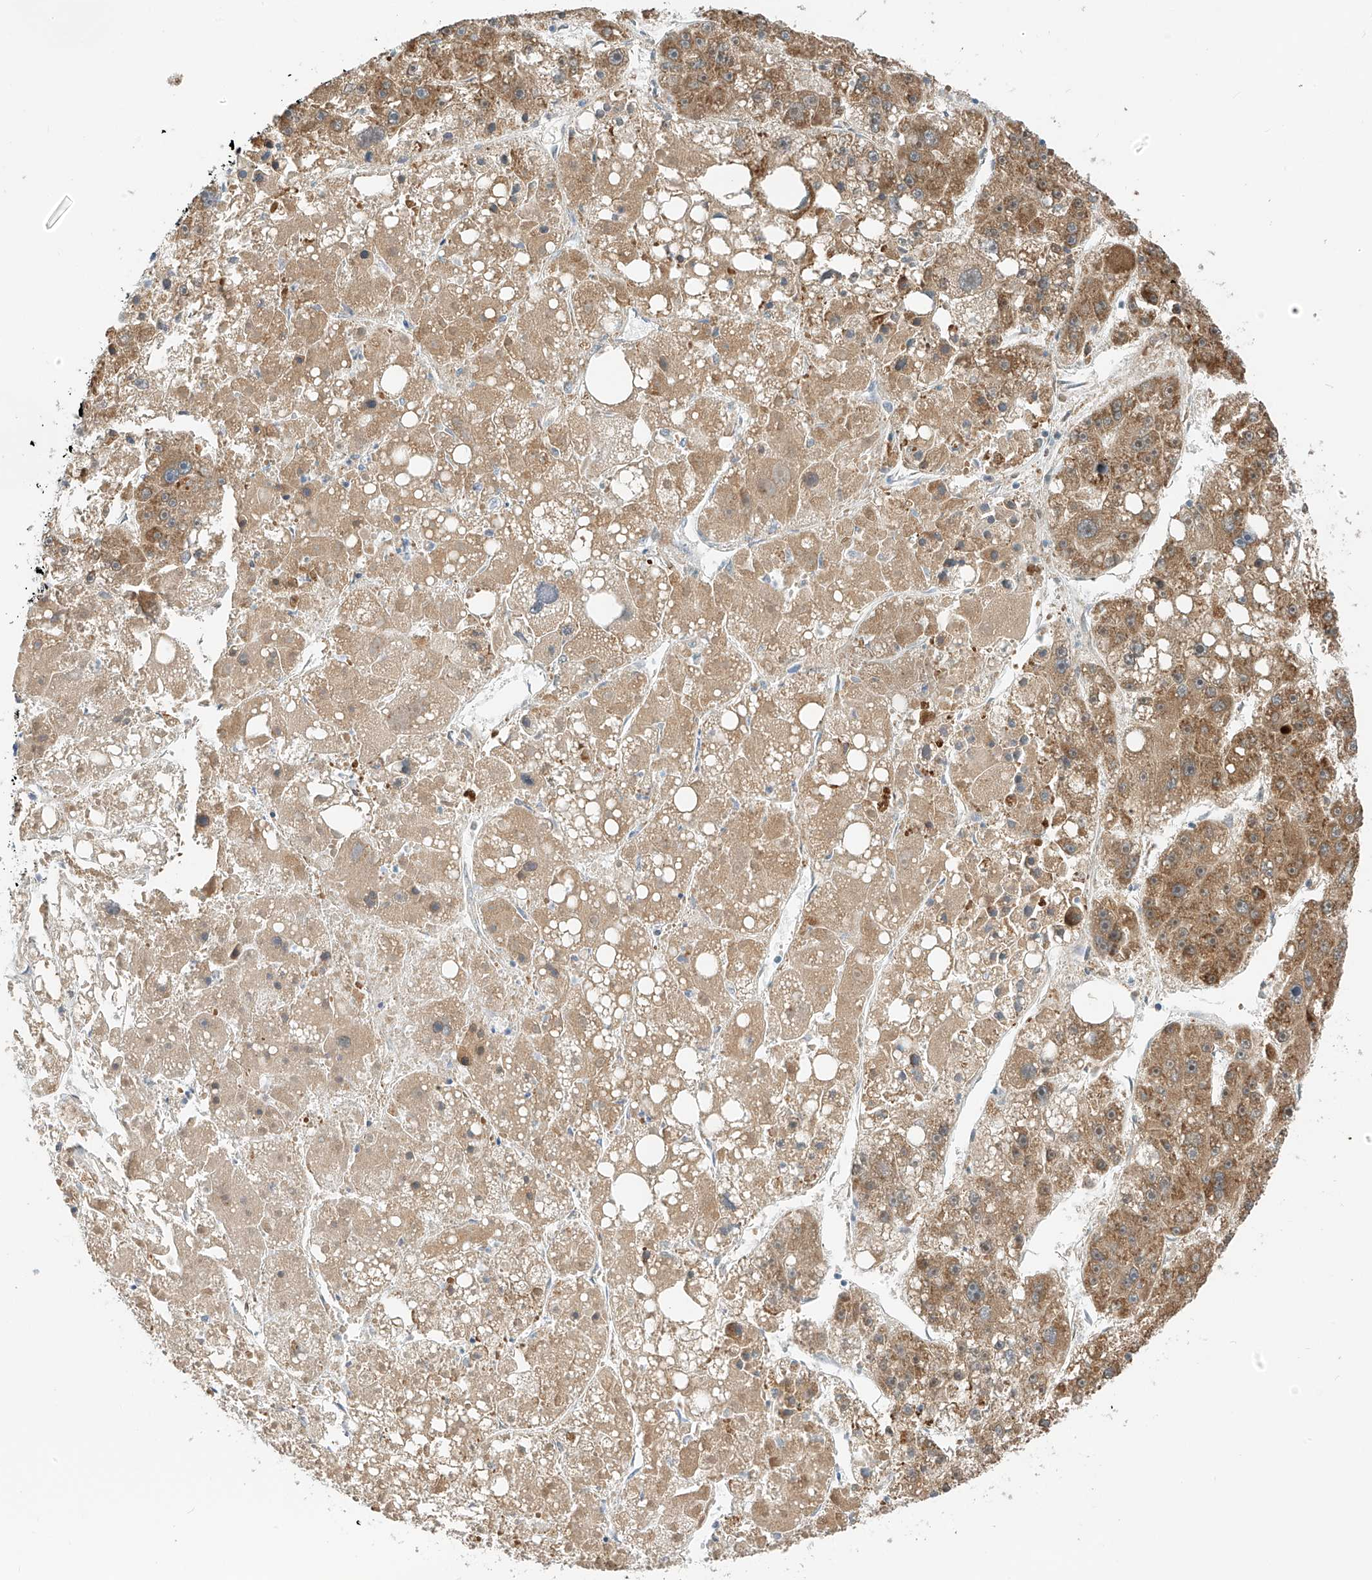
{"staining": {"intensity": "moderate", "quantity": ">75%", "location": "cytoplasmic/membranous"}, "tissue": "liver cancer", "cell_type": "Tumor cells", "image_type": "cancer", "snomed": [{"axis": "morphology", "description": "Carcinoma, Hepatocellular, NOS"}, {"axis": "topography", "description": "Liver"}], "caption": "Protein positivity by immunohistochemistry (IHC) demonstrates moderate cytoplasmic/membranous positivity in about >75% of tumor cells in liver cancer.", "gene": "PPA2", "patient": {"sex": "female", "age": 61}}